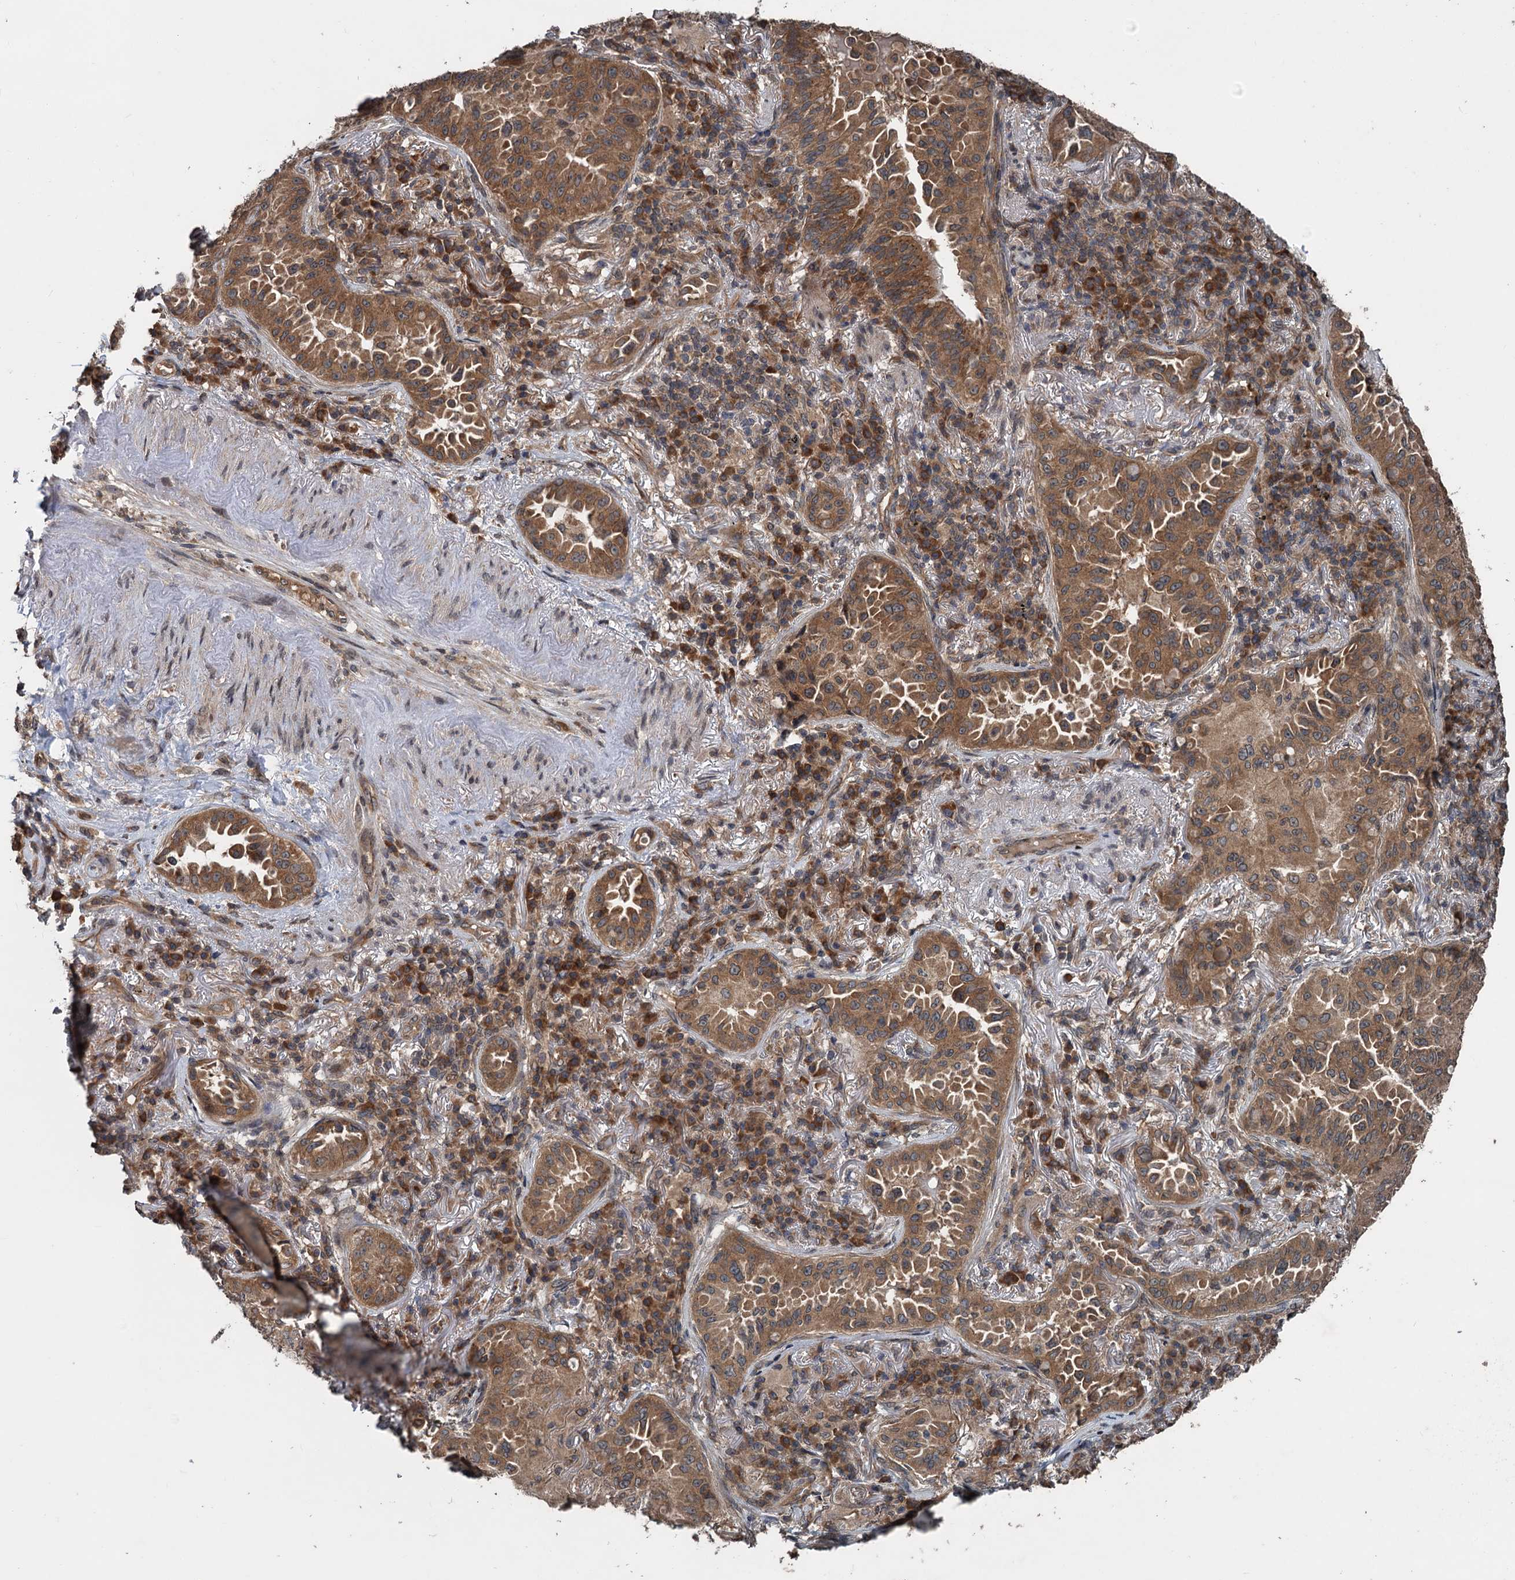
{"staining": {"intensity": "moderate", "quantity": ">75%", "location": "cytoplasmic/membranous"}, "tissue": "lung cancer", "cell_type": "Tumor cells", "image_type": "cancer", "snomed": [{"axis": "morphology", "description": "Adenocarcinoma, NOS"}, {"axis": "topography", "description": "Lung"}], "caption": "Moderate cytoplasmic/membranous staining is identified in about >75% of tumor cells in adenocarcinoma (lung).", "gene": "N4BP2L2", "patient": {"sex": "female", "age": 69}}